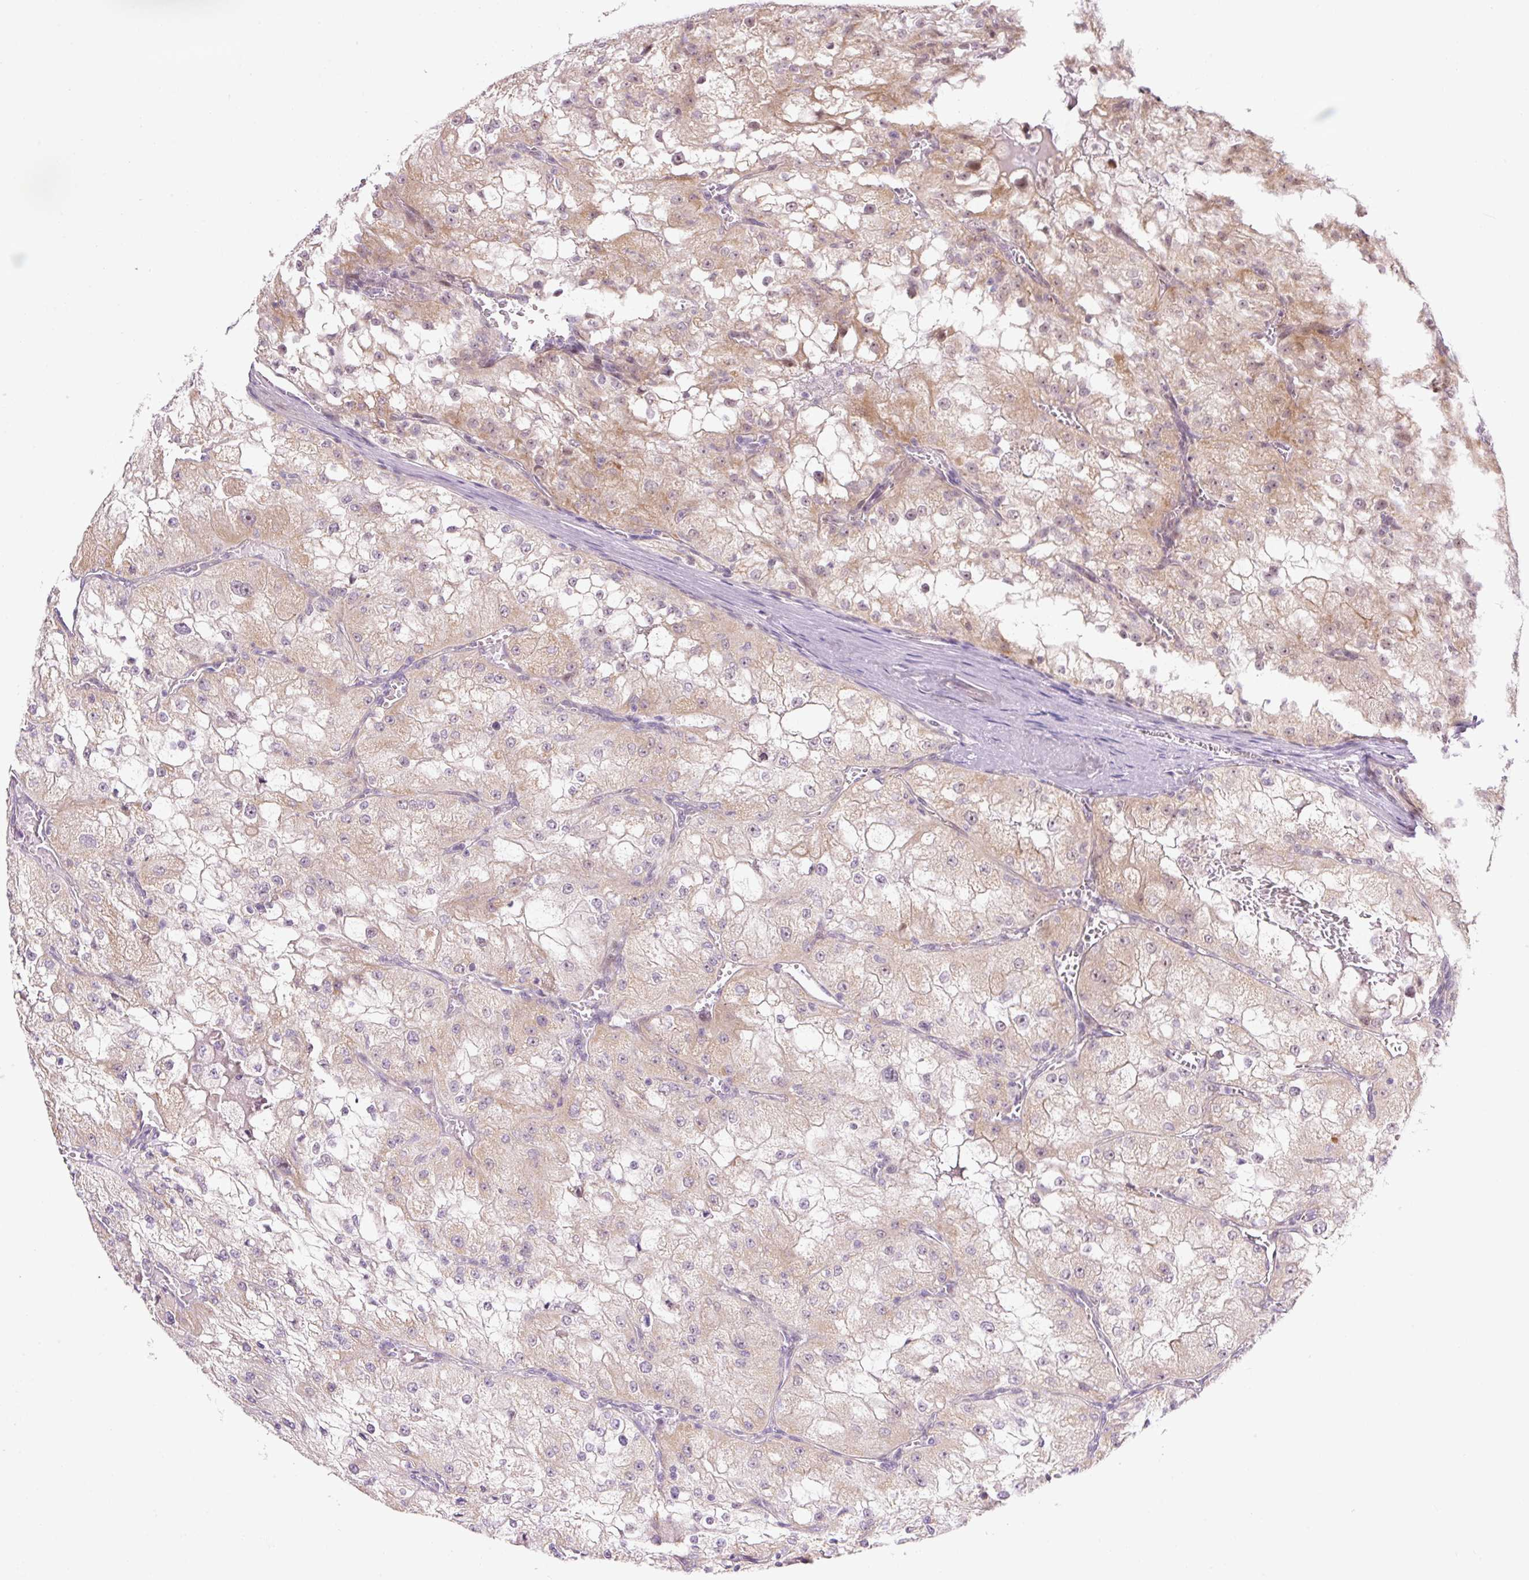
{"staining": {"intensity": "weak", "quantity": "25%-75%", "location": "cytoplasmic/membranous"}, "tissue": "renal cancer", "cell_type": "Tumor cells", "image_type": "cancer", "snomed": [{"axis": "morphology", "description": "Adenocarcinoma, NOS"}, {"axis": "topography", "description": "Kidney"}], "caption": "The image displays immunohistochemical staining of renal adenocarcinoma. There is weak cytoplasmic/membranous expression is identified in approximately 25%-75% of tumor cells.", "gene": "ICE1", "patient": {"sex": "female", "age": 74}}